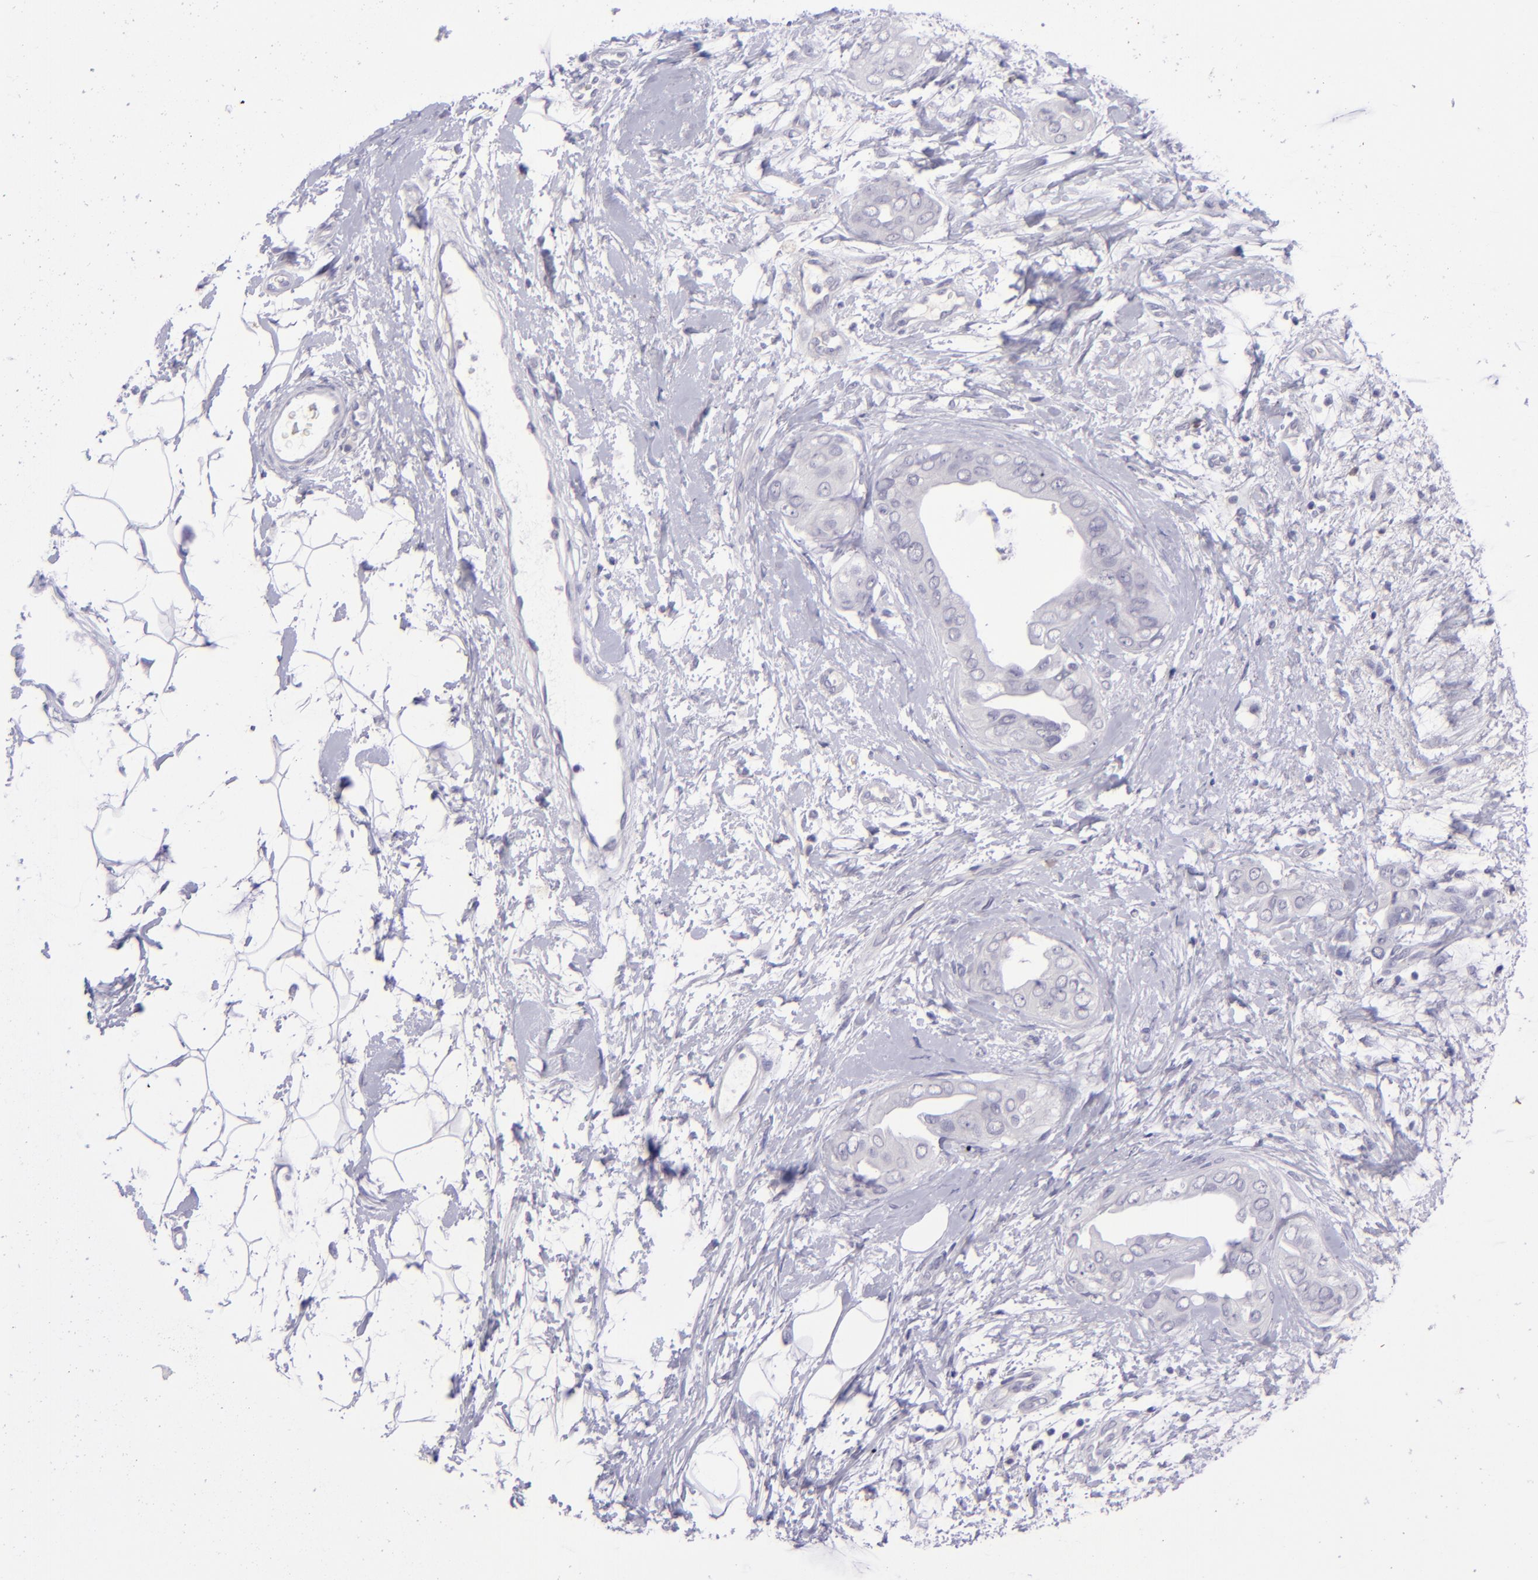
{"staining": {"intensity": "negative", "quantity": "none", "location": "none"}, "tissue": "breast cancer", "cell_type": "Tumor cells", "image_type": "cancer", "snomed": [{"axis": "morphology", "description": "Duct carcinoma"}, {"axis": "topography", "description": "Breast"}], "caption": "Photomicrograph shows no significant protein positivity in tumor cells of breast cancer.", "gene": "POU2F2", "patient": {"sex": "female", "age": 40}}